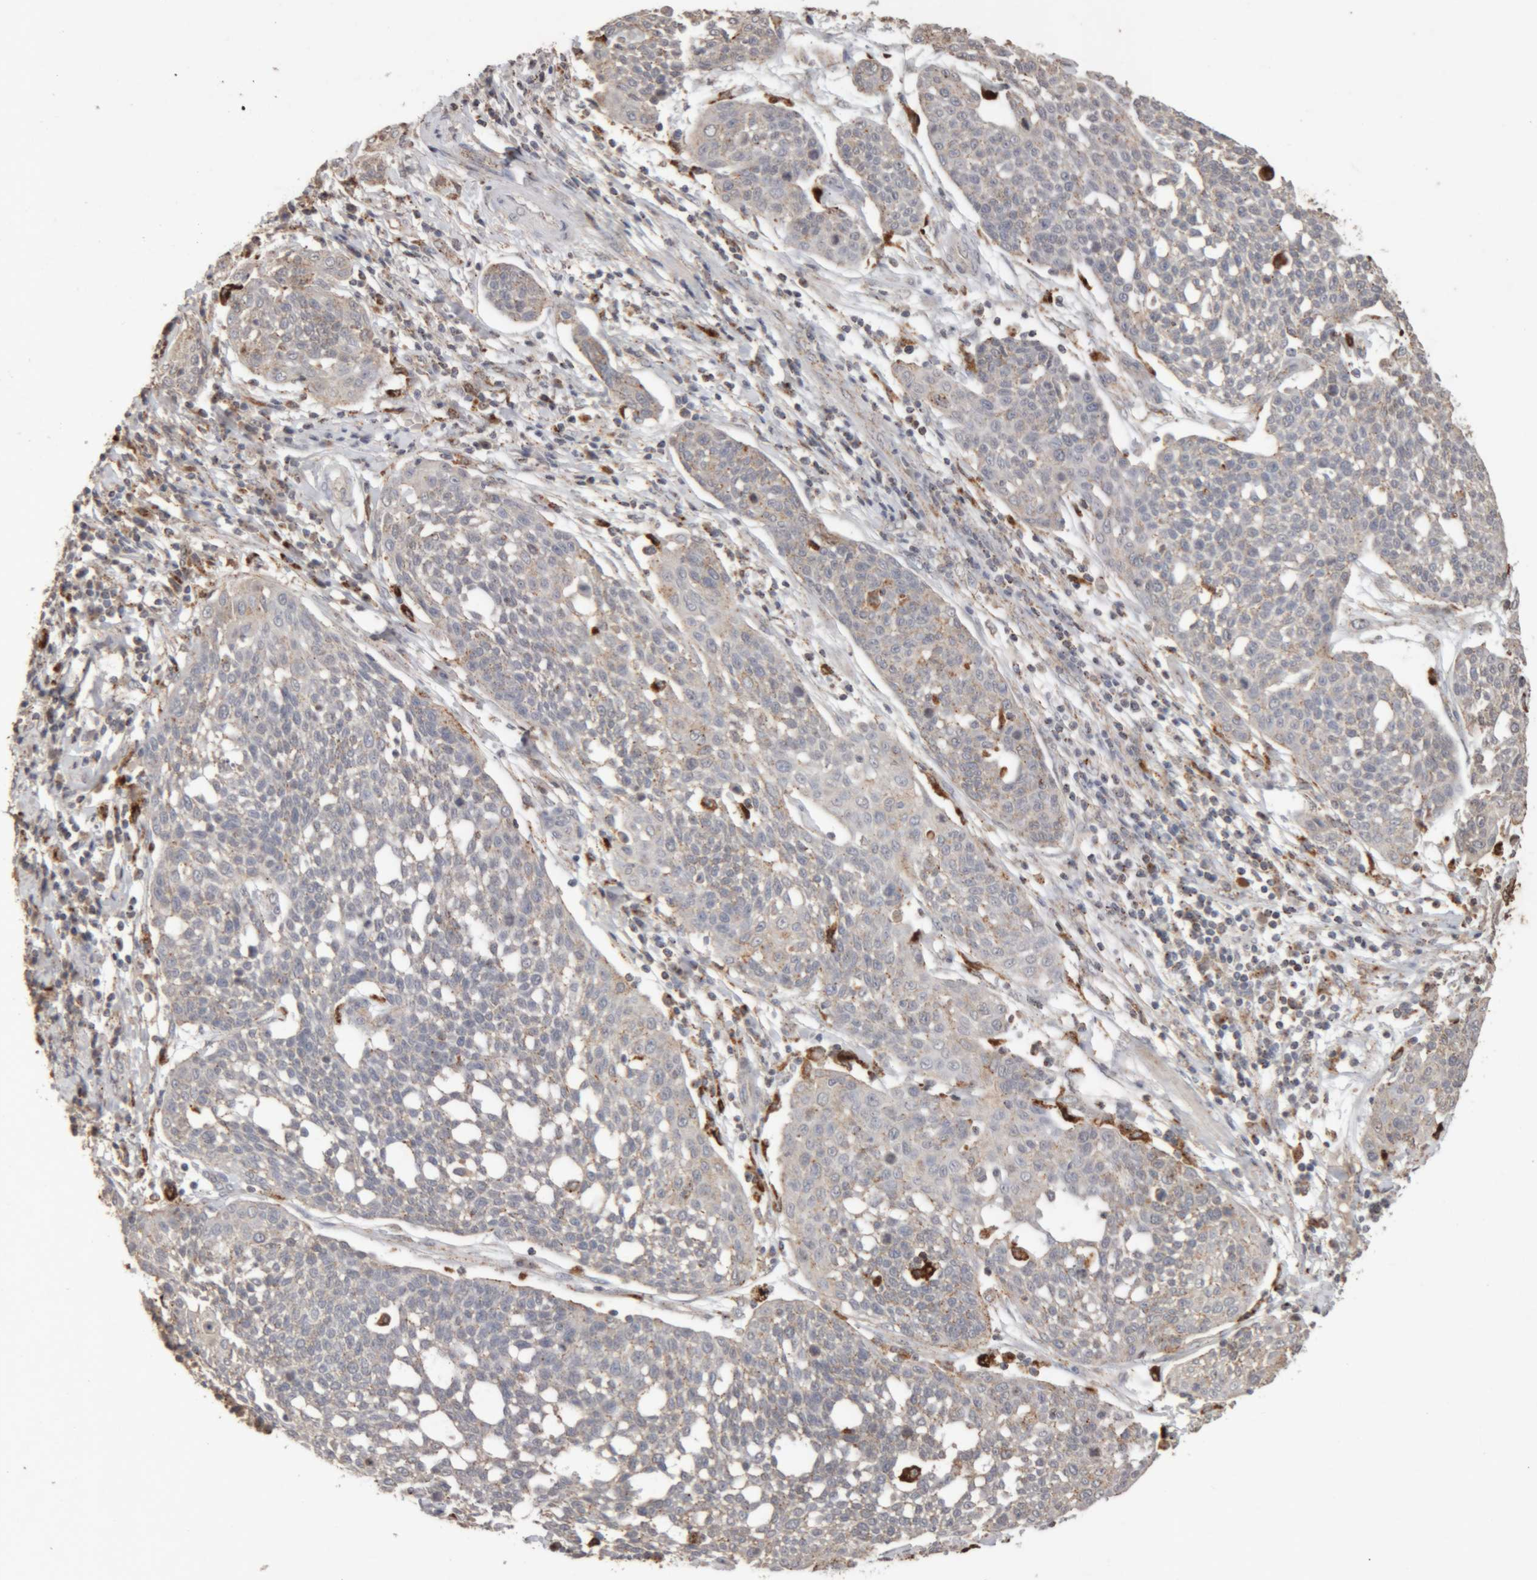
{"staining": {"intensity": "negative", "quantity": "none", "location": "none"}, "tissue": "cervical cancer", "cell_type": "Tumor cells", "image_type": "cancer", "snomed": [{"axis": "morphology", "description": "Squamous cell carcinoma, NOS"}, {"axis": "topography", "description": "Cervix"}], "caption": "Squamous cell carcinoma (cervical) was stained to show a protein in brown. There is no significant expression in tumor cells.", "gene": "ARSA", "patient": {"sex": "female", "age": 34}}